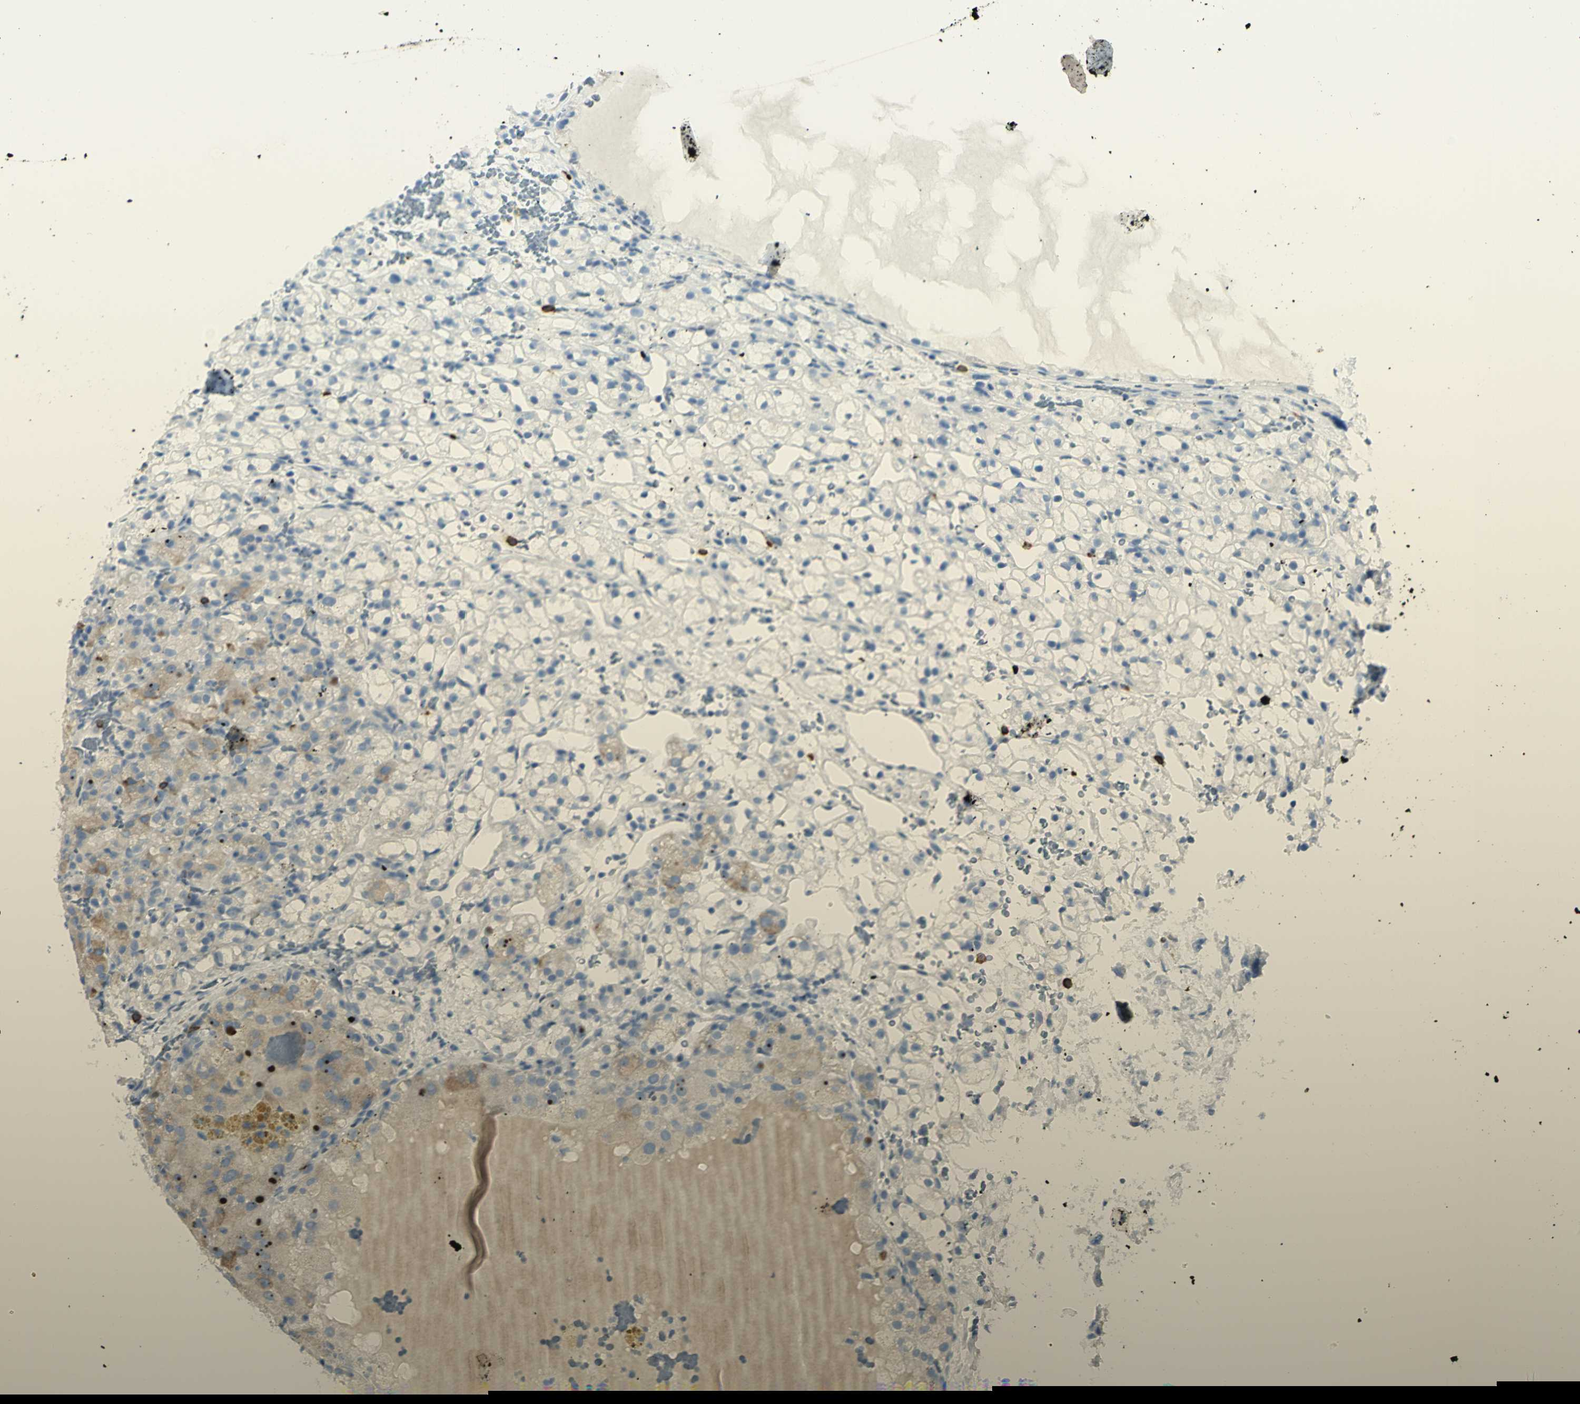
{"staining": {"intensity": "moderate", "quantity": "25%-75%", "location": "cytoplasmic/membranous"}, "tissue": "renal cancer", "cell_type": "Tumor cells", "image_type": "cancer", "snomed": [{"axis": "morphology", "description": "Adenocarcinoma, NOS"}, {"axis": "topography", "description": "Kidney"}], "caption": "Immunohistochemical staining of human renal adenocarcinoma demonstrates medium levels of moderate cytoplasmic/membranous protein positivity in approximately 25%-75% of tumor cells.", "gene": "LETM1", "patient": {"sex": "male", "age": 61}}